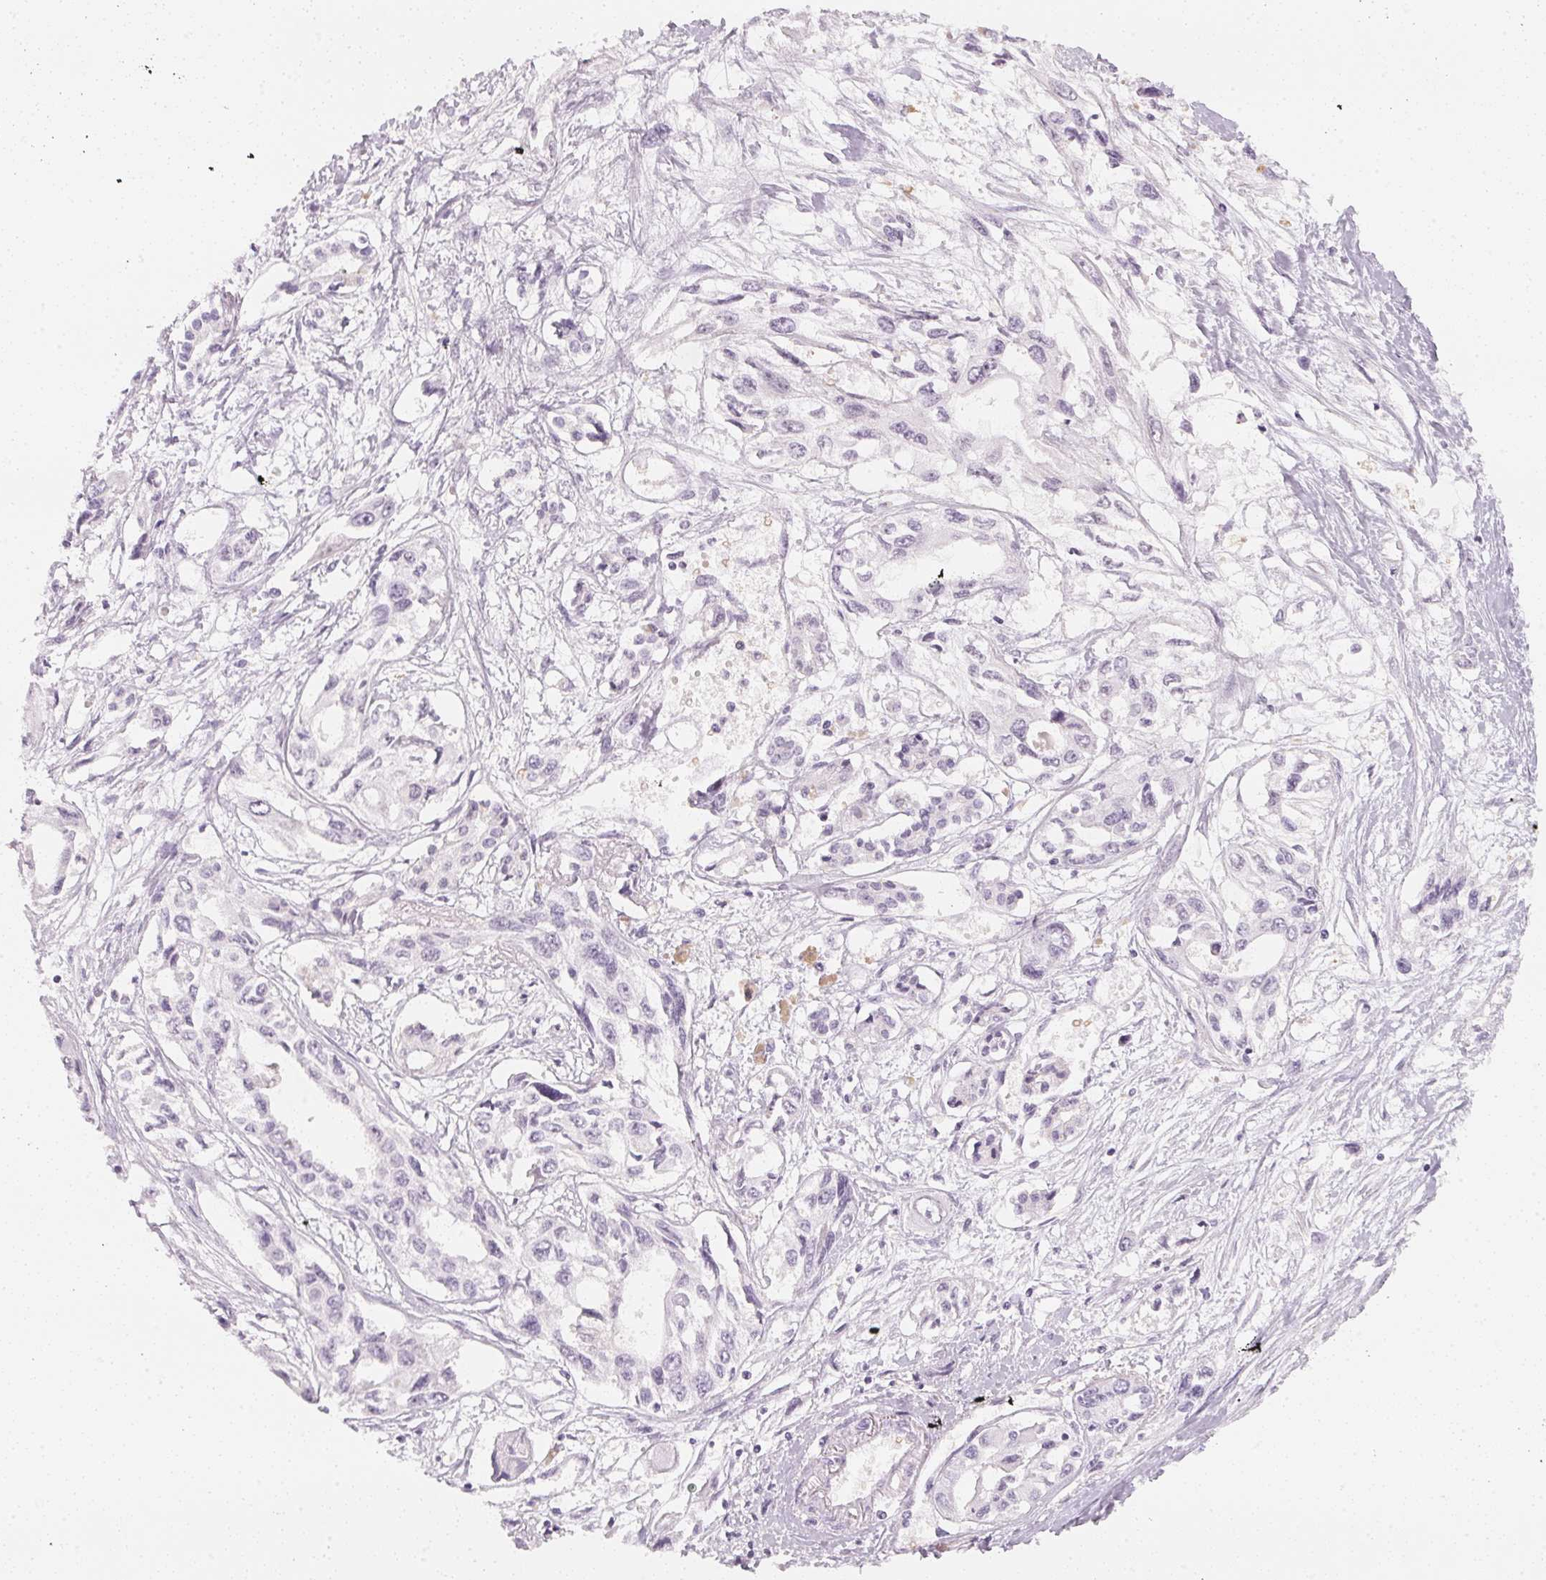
{"staining": {"intensity": "negative", "quantity": "none", "location": "none"}, "tissue": "pancreatic cancer", "cell_type": "Tumor cells", "image_type": "cancer", "snomed": [{"axis": "morphology", "description": "Adenocarcinoma, NOS"}, {"axis": "topography", "description": "Pancreas"}], "caption": "Human pancreatic cancer stained for a protein using immunohistochemistry (IHC) exhibits no expression in tumor cells.", "gene": "CFAP276", "patient": {"sex": "female", "age": 55}}